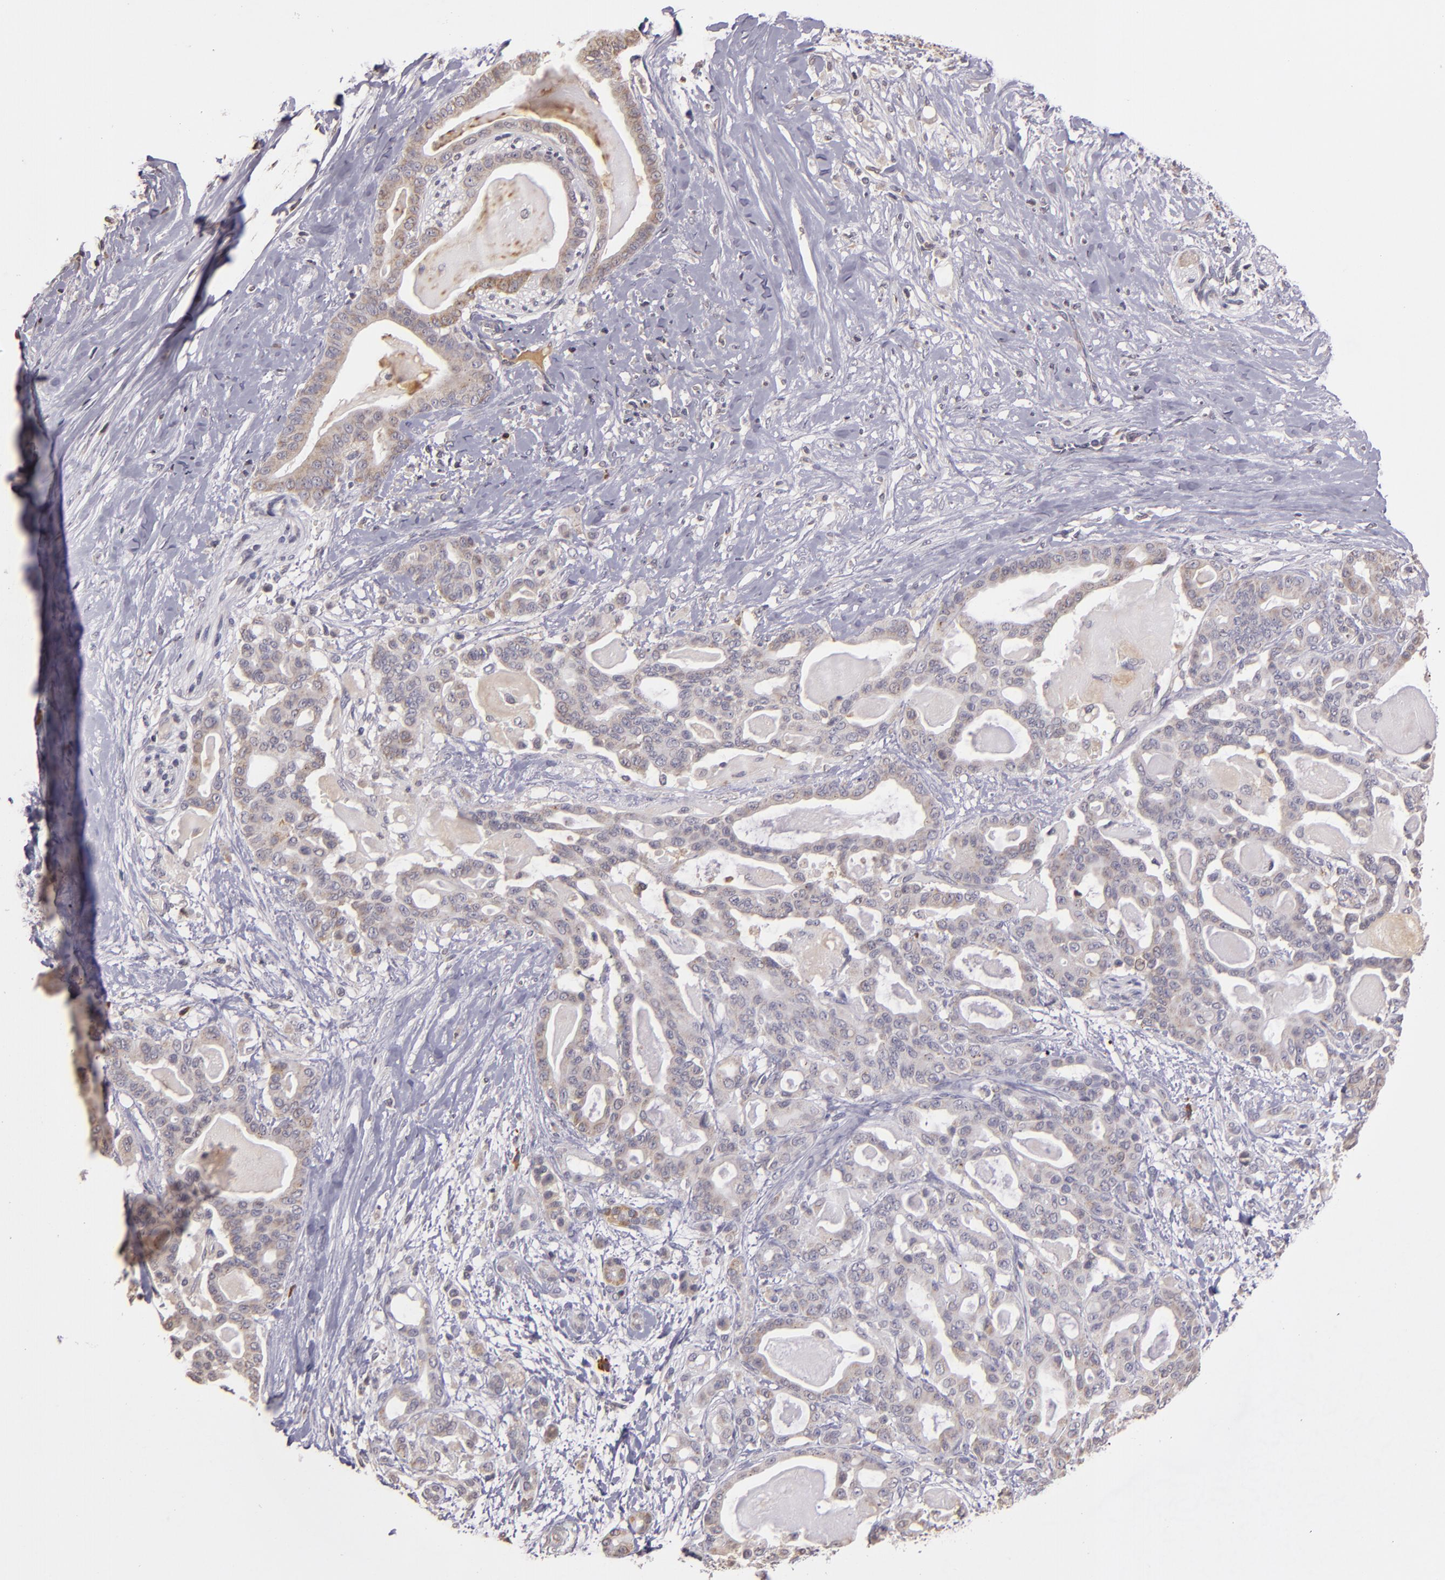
{"staining": {"intensity": "weak", "quantity": ">75%", "location": "cytoplasmic/membranous"}, "tissue": "pancreatic cancer", "cell_type": "Tumor cells", "image_type": "cancer", "snomed": [{"axis": "morphology", "description": "Adenocarcinoma, NOS"}, {"axis": "topography", "description": "Pancreas"}], "caption": "Protein expression analysis of human adenocarcinoma (pancreatic) reveals weak cytoplasmic/membranous staining in approximately >75% of tumor cells. (DAB (3,3'-diaminobenzidine) IHC, brown staining for protein, blue staining for nuclei).", "gene": "ABL1", "patient": {"sex": "male", "age": 63}}